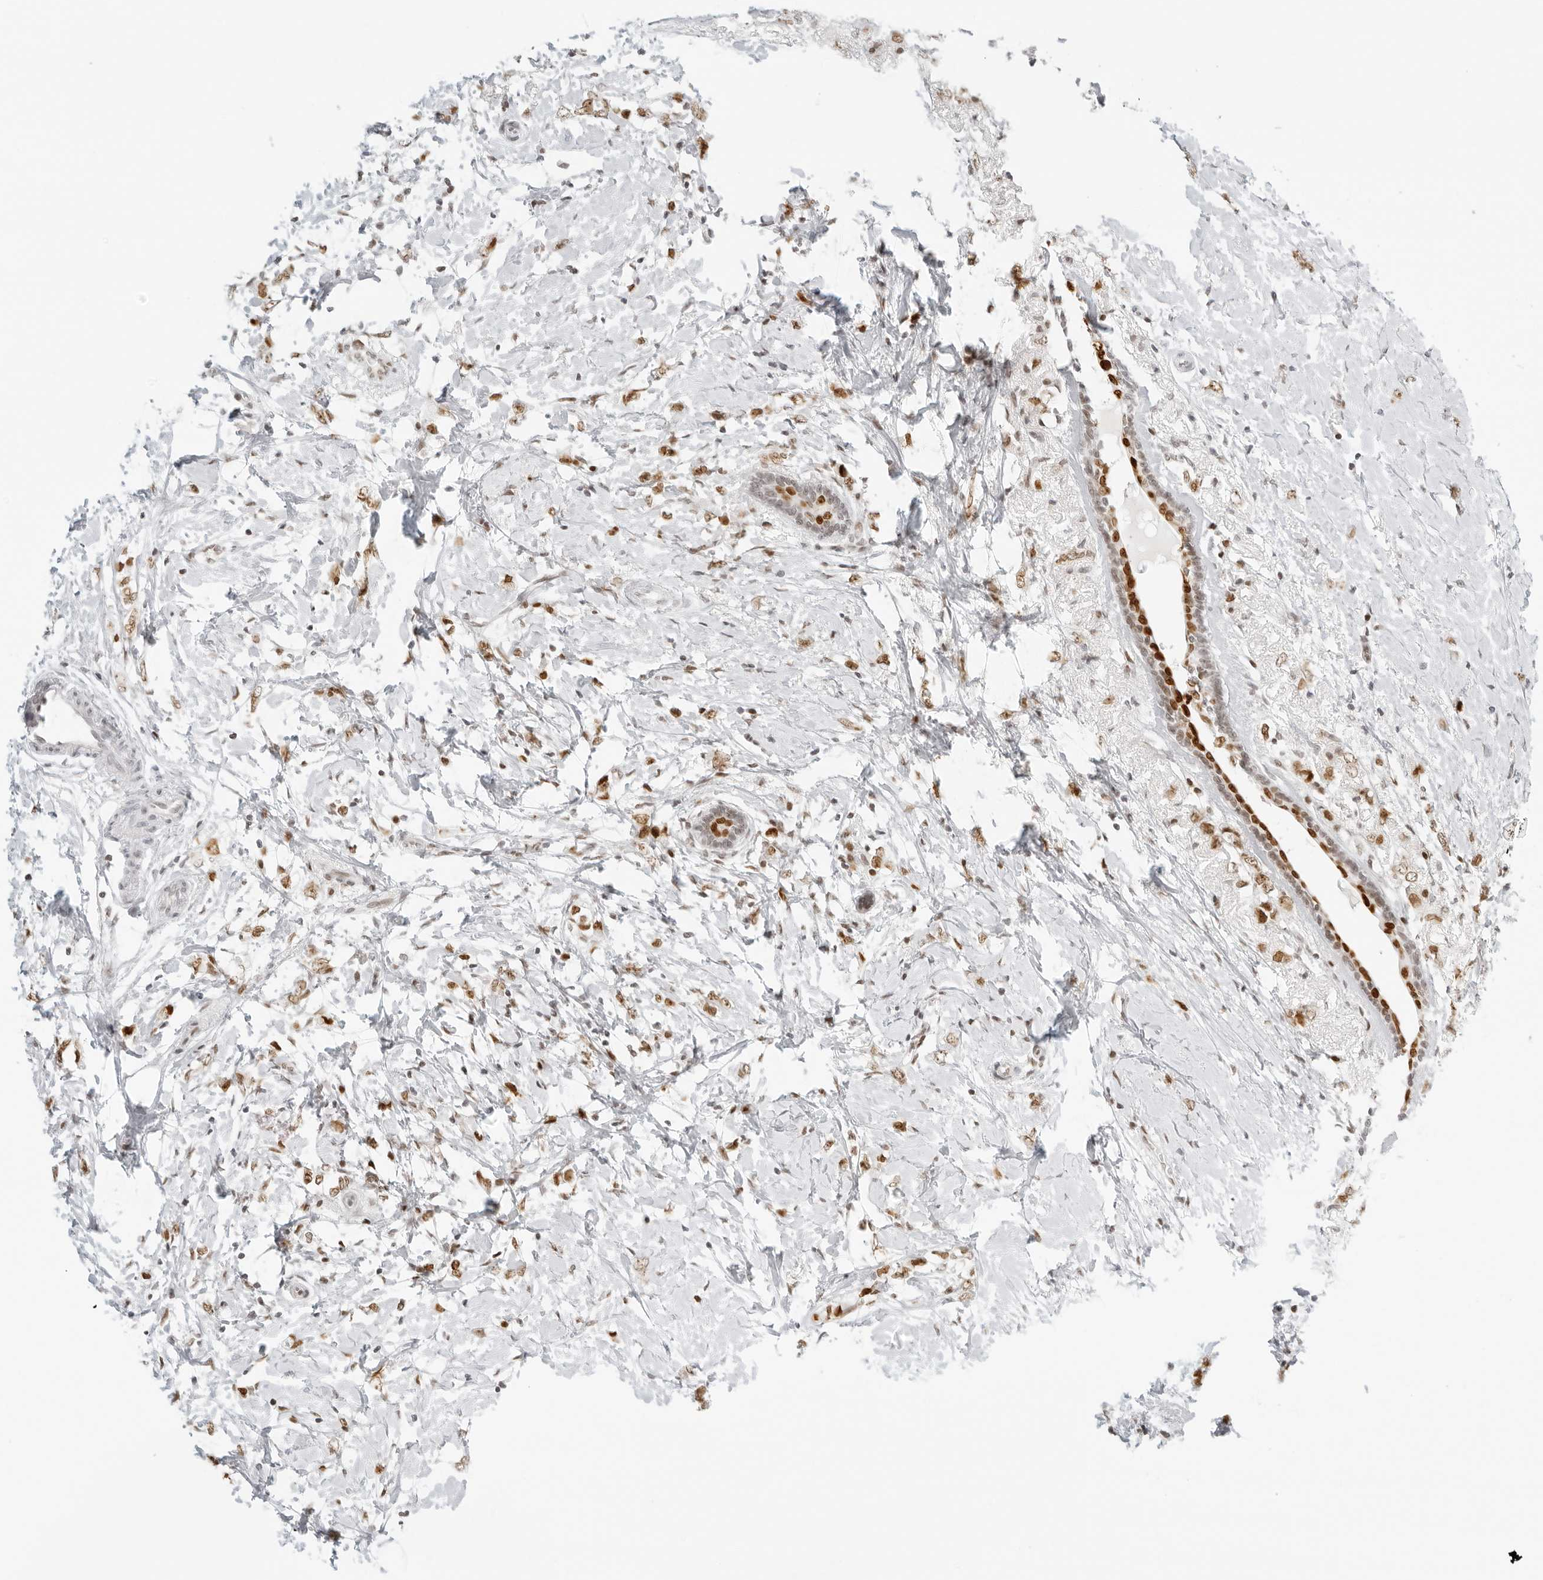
{"staining": {"intensity": "moderate", "quantity": ">75%", "location": "nuclear"}, "tissue": "breast cancer", "cell_type": "Tumor cells", "image_type": "cancer", "snomed": [{"axis": "morphology", "description": "Normal tissue, NOS"}, {"axis": "morphology", "description": "Lobular carcinoma"}, {"axis": "topography", "description": "Breast"}], "caption": "The micrograph displays a brown stain indicating the presence of a protein in the nuclear of tumor cells in breast cancer.", "gene": "RCC1", "patient": {"sex": "female", "age": 47}}